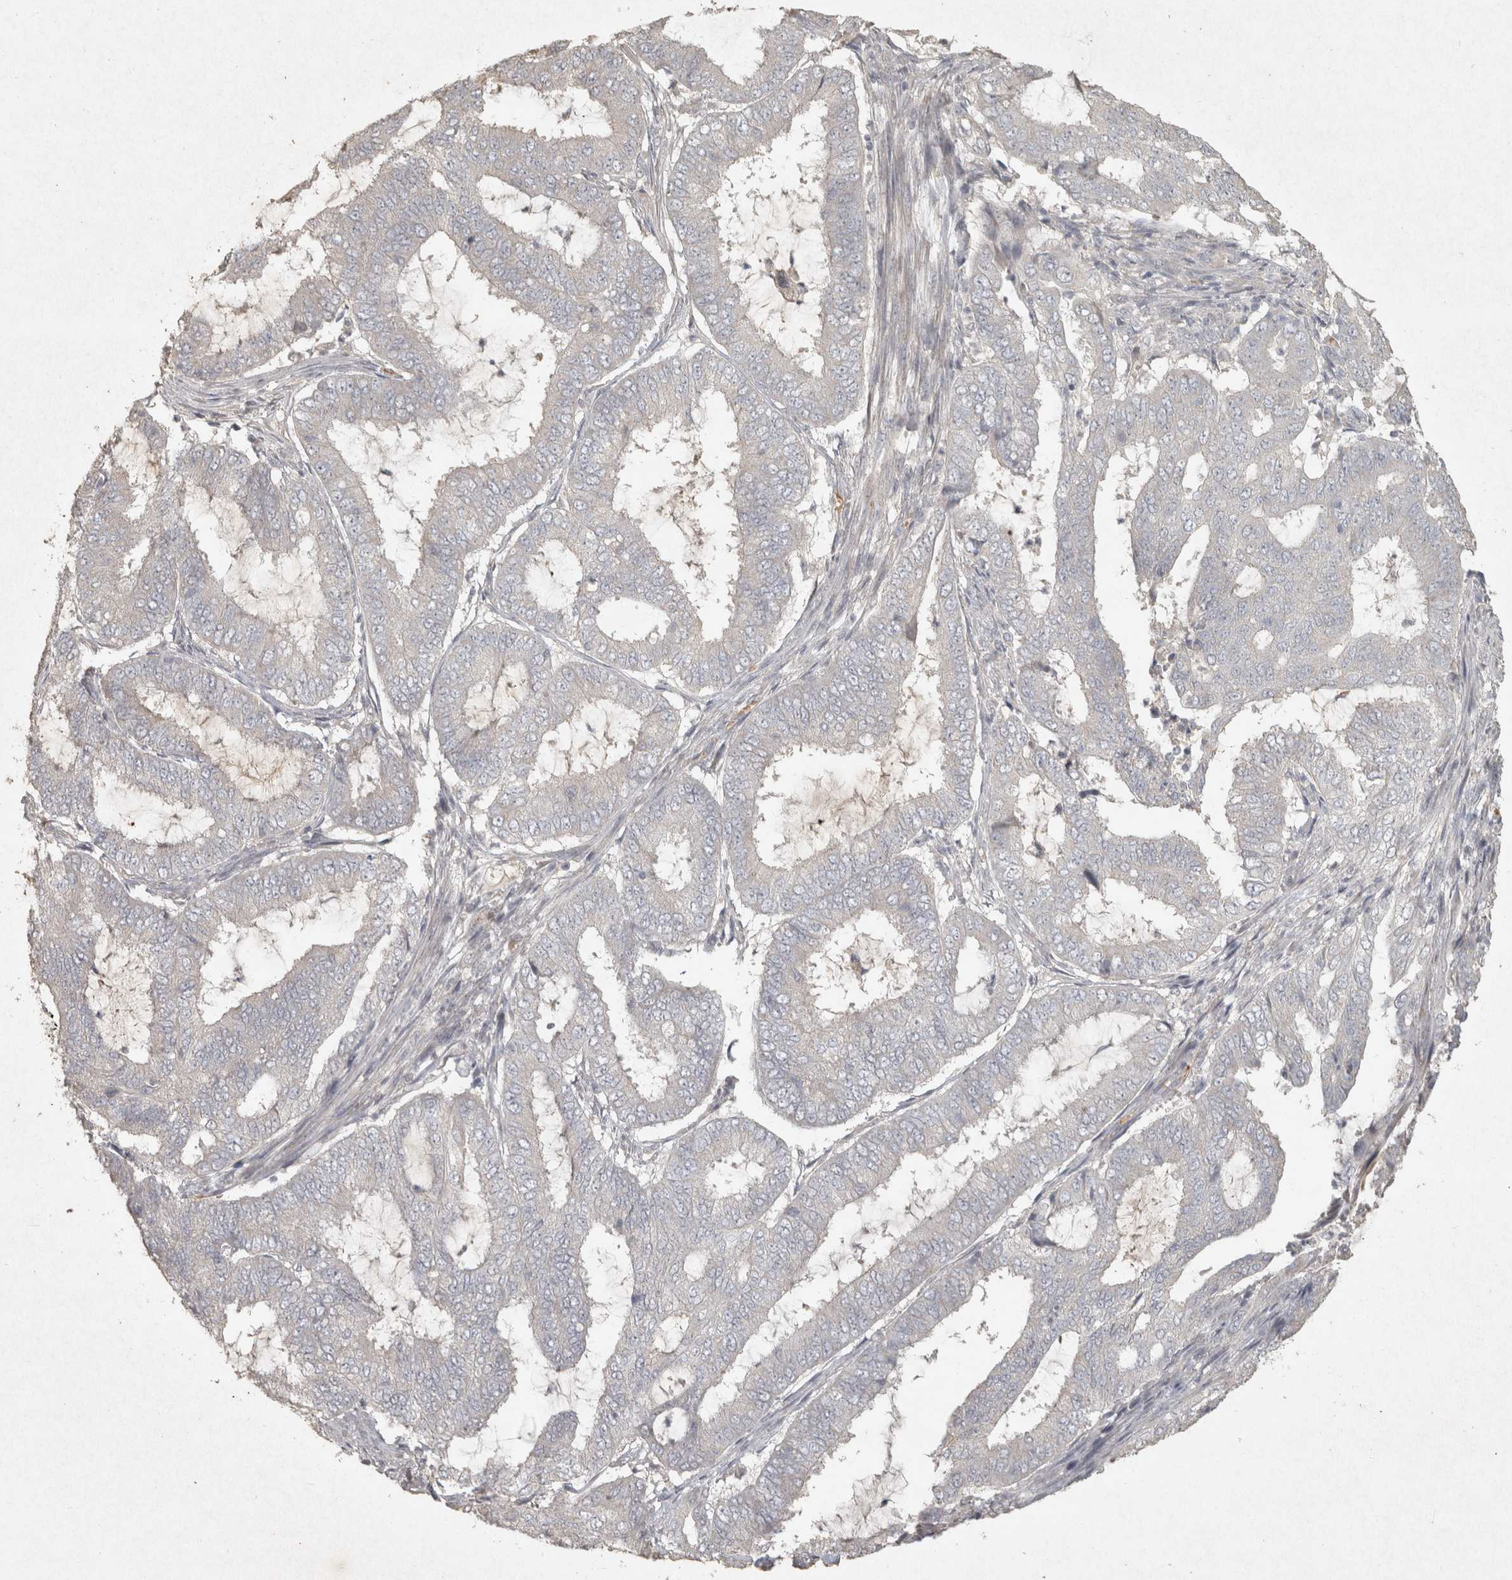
{"staining": {"intensity": "negative", "quantity": "none", "location": "none"}, "tissue": "endometrial cancer", "cell_type": "Tumor cells", "image_type": "cancer", "snomed": [{"axis": "morphology", "description": "Adenocarcinoma, NOS"}, {"axis": "topography", "description": "Endometrium"}], "caption": "Protein analysis of endometrial cancer displays no significant staining in tumor cells.", "gene": "OSTN", "patient": {"sex": "female", "age": 51}}